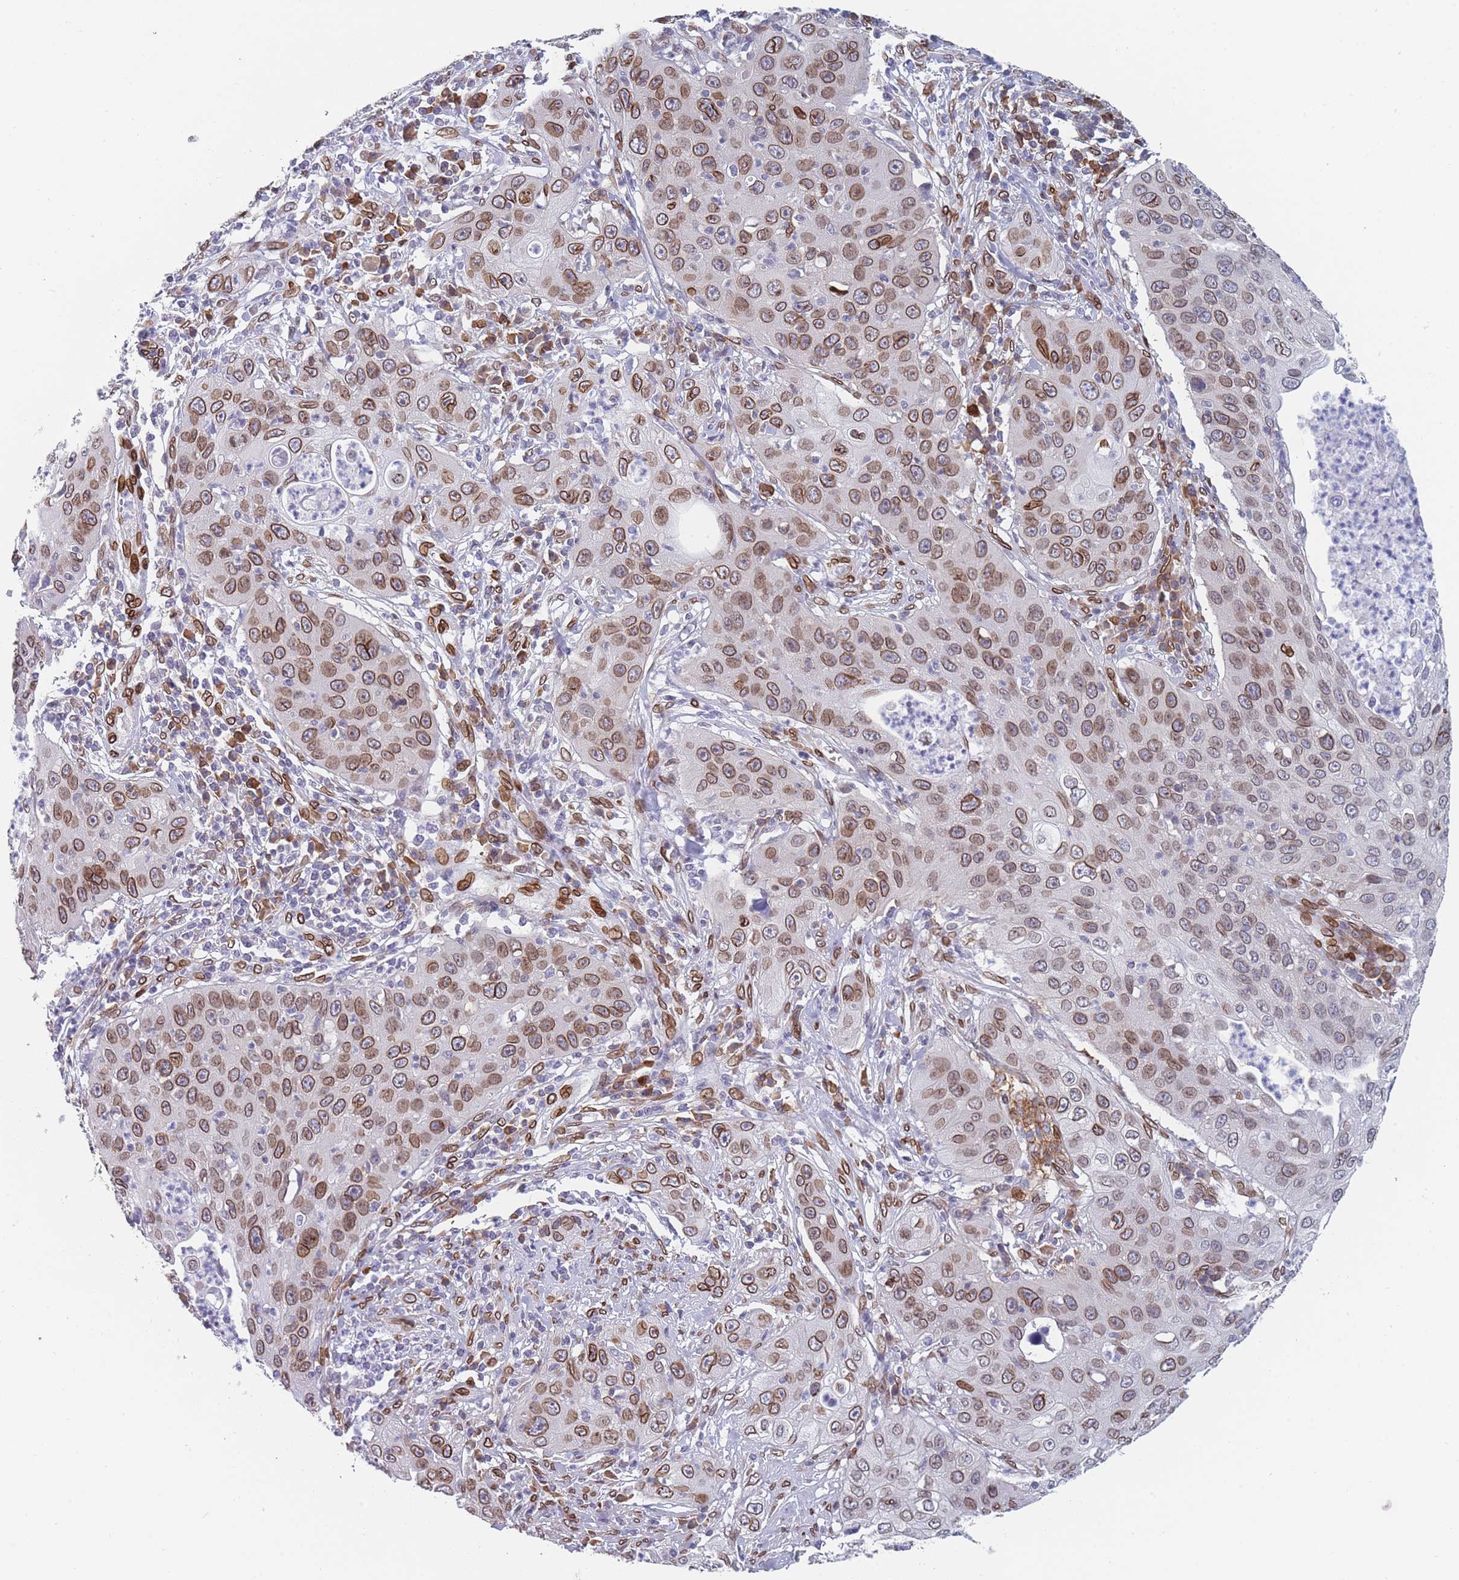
{"staining": {"intensity": "moderate", "quantity": "25%-75%", "location": "cytoplasmic/membranous,nuclear"}, "tissue": "cervical cancer", "cell_type": "Tumor cells", "image_type": "cancer", "snomed": [{"axis": "morphology", "description": "Squamous cell carcinoma, NOS"}, {"axis": "topography", "description": "Cervix"}], "caption": "This micrograph displays IHC staining of cervical cancer (squamous cell carcinoma), with medium moderate cytoplasmic/membranous and nuclear expression in approximately 25%-75% of tumor cells.", "gene": "ZBTB1", "patient": {"sex": "female", "age": 36}}